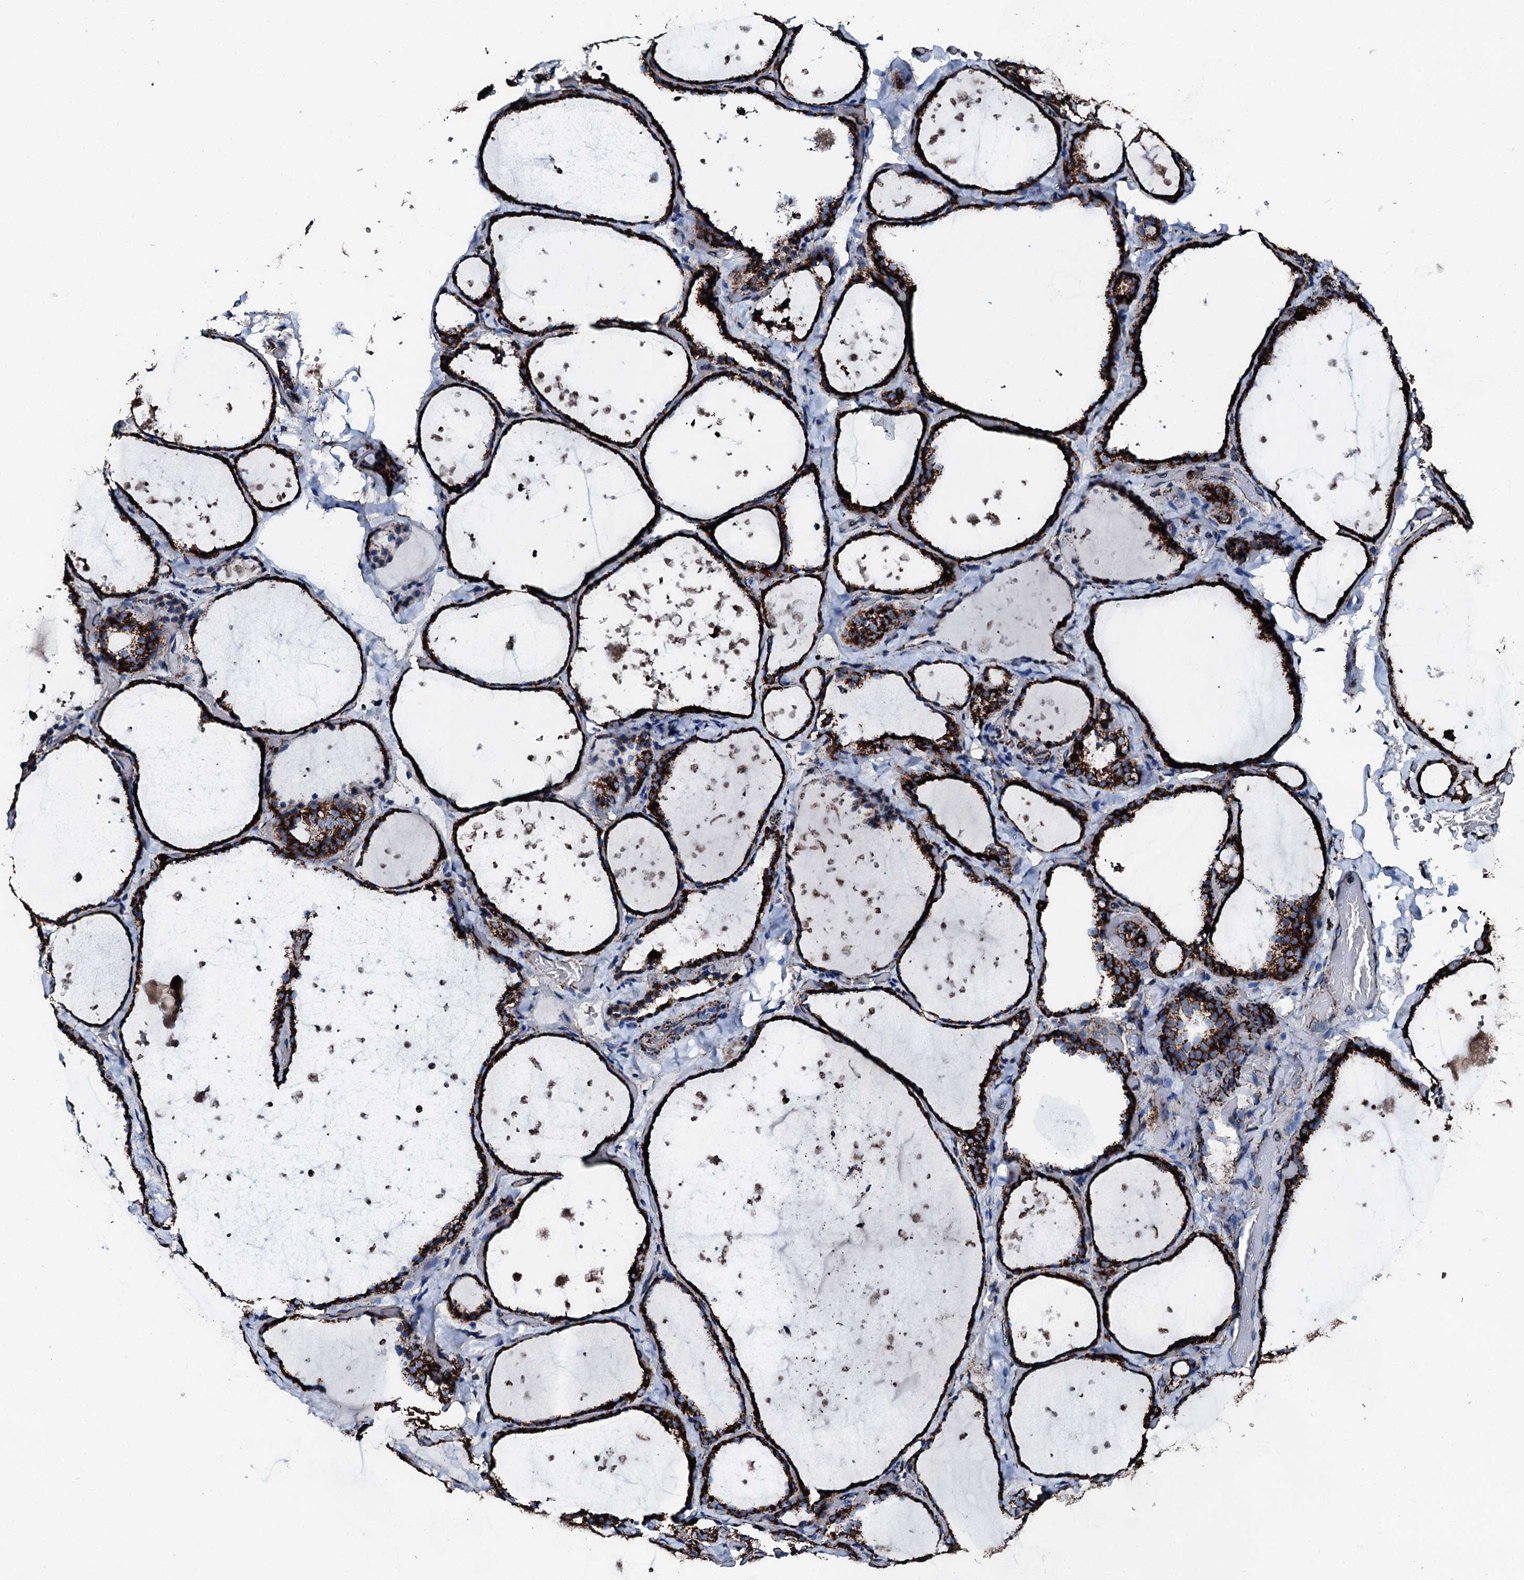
{"staining": {"intensity": "strong", "quantity": ">75%", "location": "cytoplasmic/membranous"}, "tissue": "thyroid gland", "cell_type": "Glandular cells", "image_type": "normal", "snomed": [{"axis": "morphology", "description": "Normal tissue, NOS"}, {"axis": "topography", "description": "Thyroid gland"}], "caption": "Protein analysis of normal thyroid gland exhibits strong cytoplasmic/membranous staining in about >75% of glandular cells. (DAB = brown stain, brightfield microscopy at high magnification).", "gene": "HADH", "patient": {"sex": "female", "age": 44}}